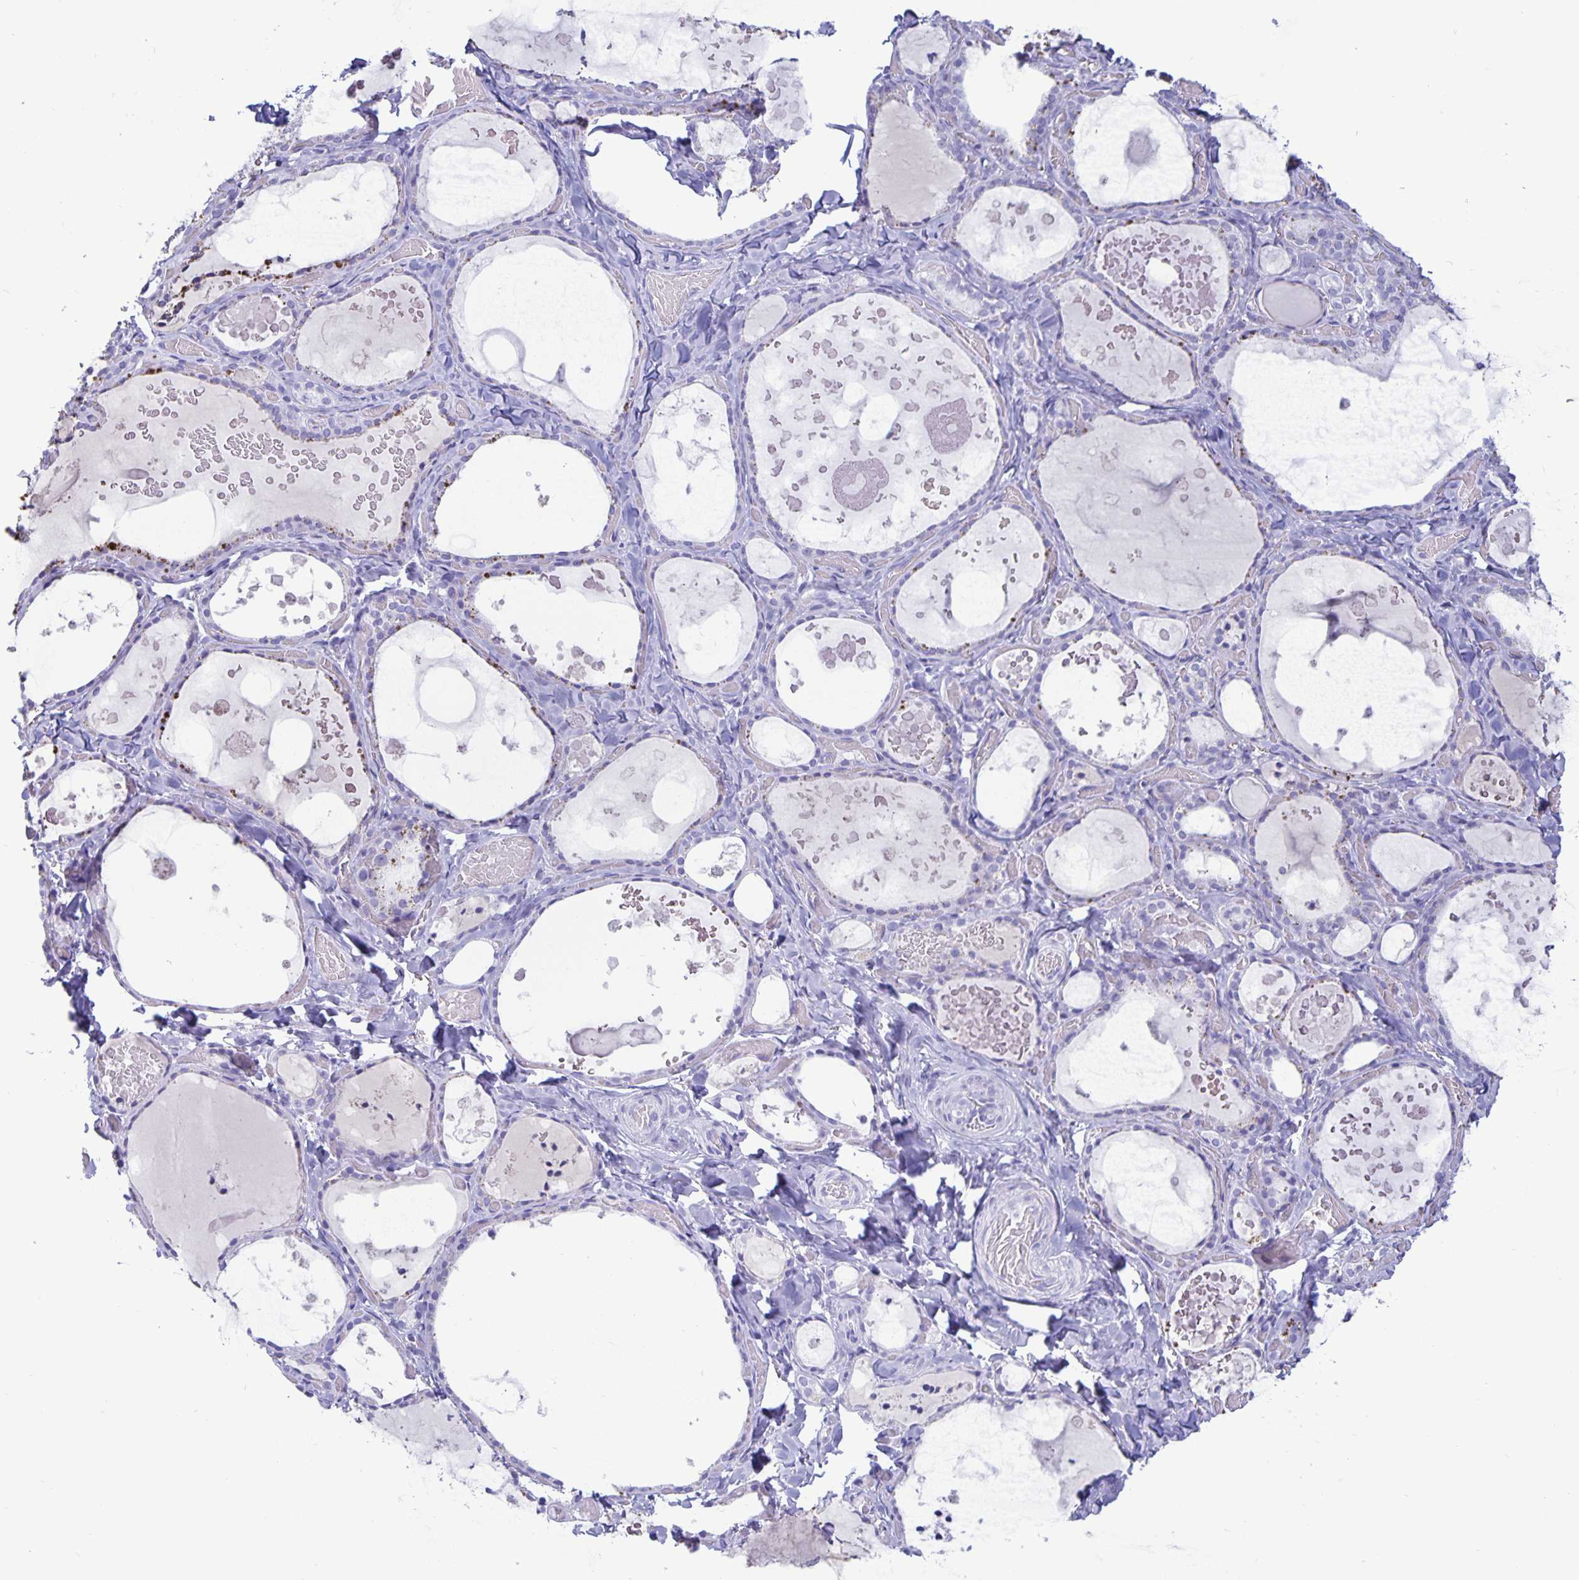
{"staining": {"intensity": "negative", "quantity": "none", "location": "none"}, "tissue": "thyroid gland", "cell_type": "Glandular cells", "image_type": "normal", "snomed": [{"axis": "morphology", "description": "Normal tissue, NOS"}, {"axis": "topography", "description": "Thyroid gland"}], "caption": "Micrograph shows no protein staining in glandular cells of normal thyroid gland.", "gene": "BPIFA3", "patient": {"sex": "female", "age": 56}}